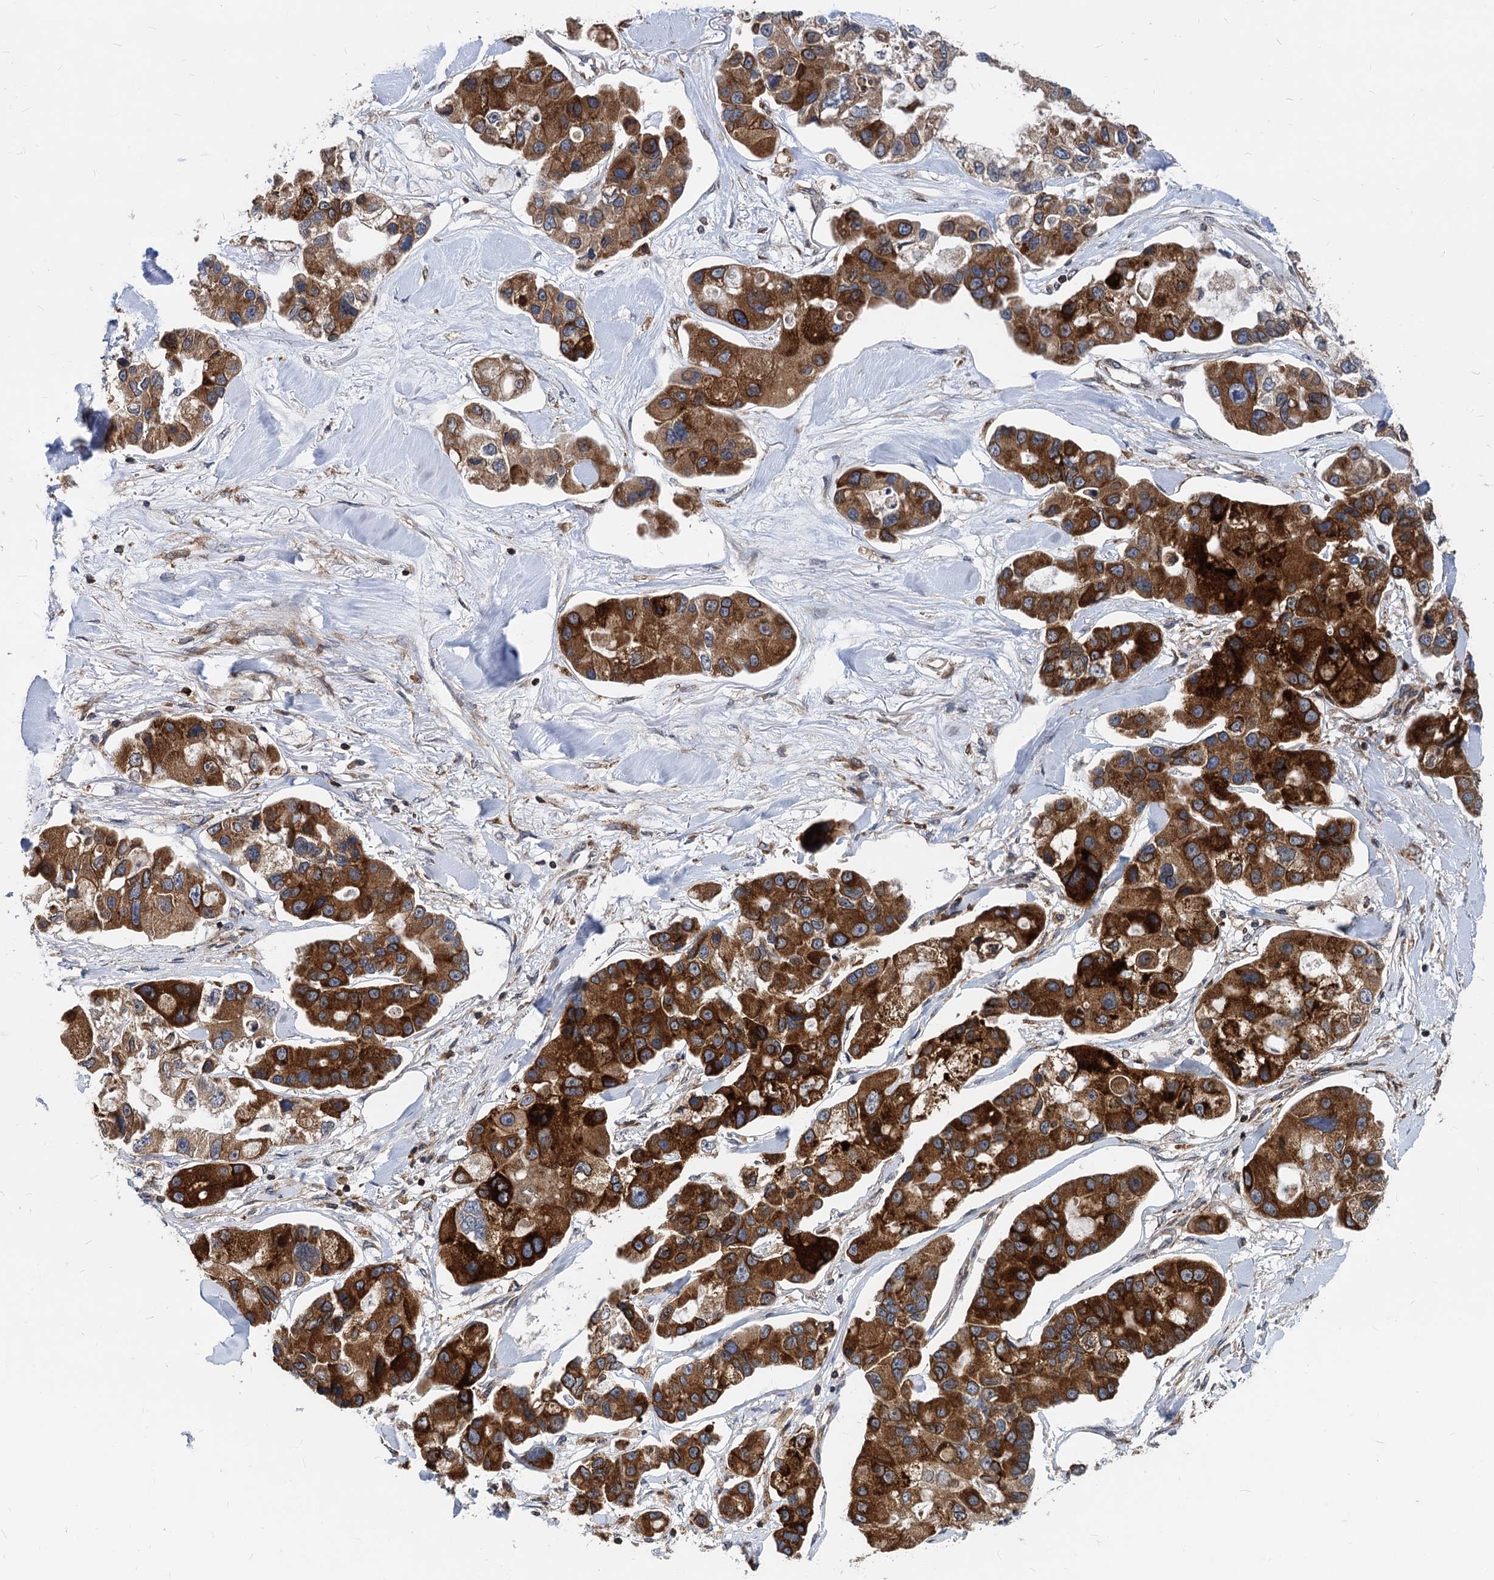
{"staining": {"intensity": "strong", "quantity": ">75%", "location": "cytoplasmic/membranous"}, "tissue": "lung cancer", "cell_type": "Tumor cells", "image_type": "cancer", "snomed": [{"axis": "morphology", "description": "Adenocarcinoma, NOS"}, {"axis": "topography", "description": "Lung"}], "caption": "Approximately >75% of tumor cells in human lung cancer (adenocarcinoma) exhibit strong cytoplasmic/membranous protein positivity as visualized by brown immunohistochemical staining.", "gene": "STIM1", "patient": {"sex": "female", "age": 54}}